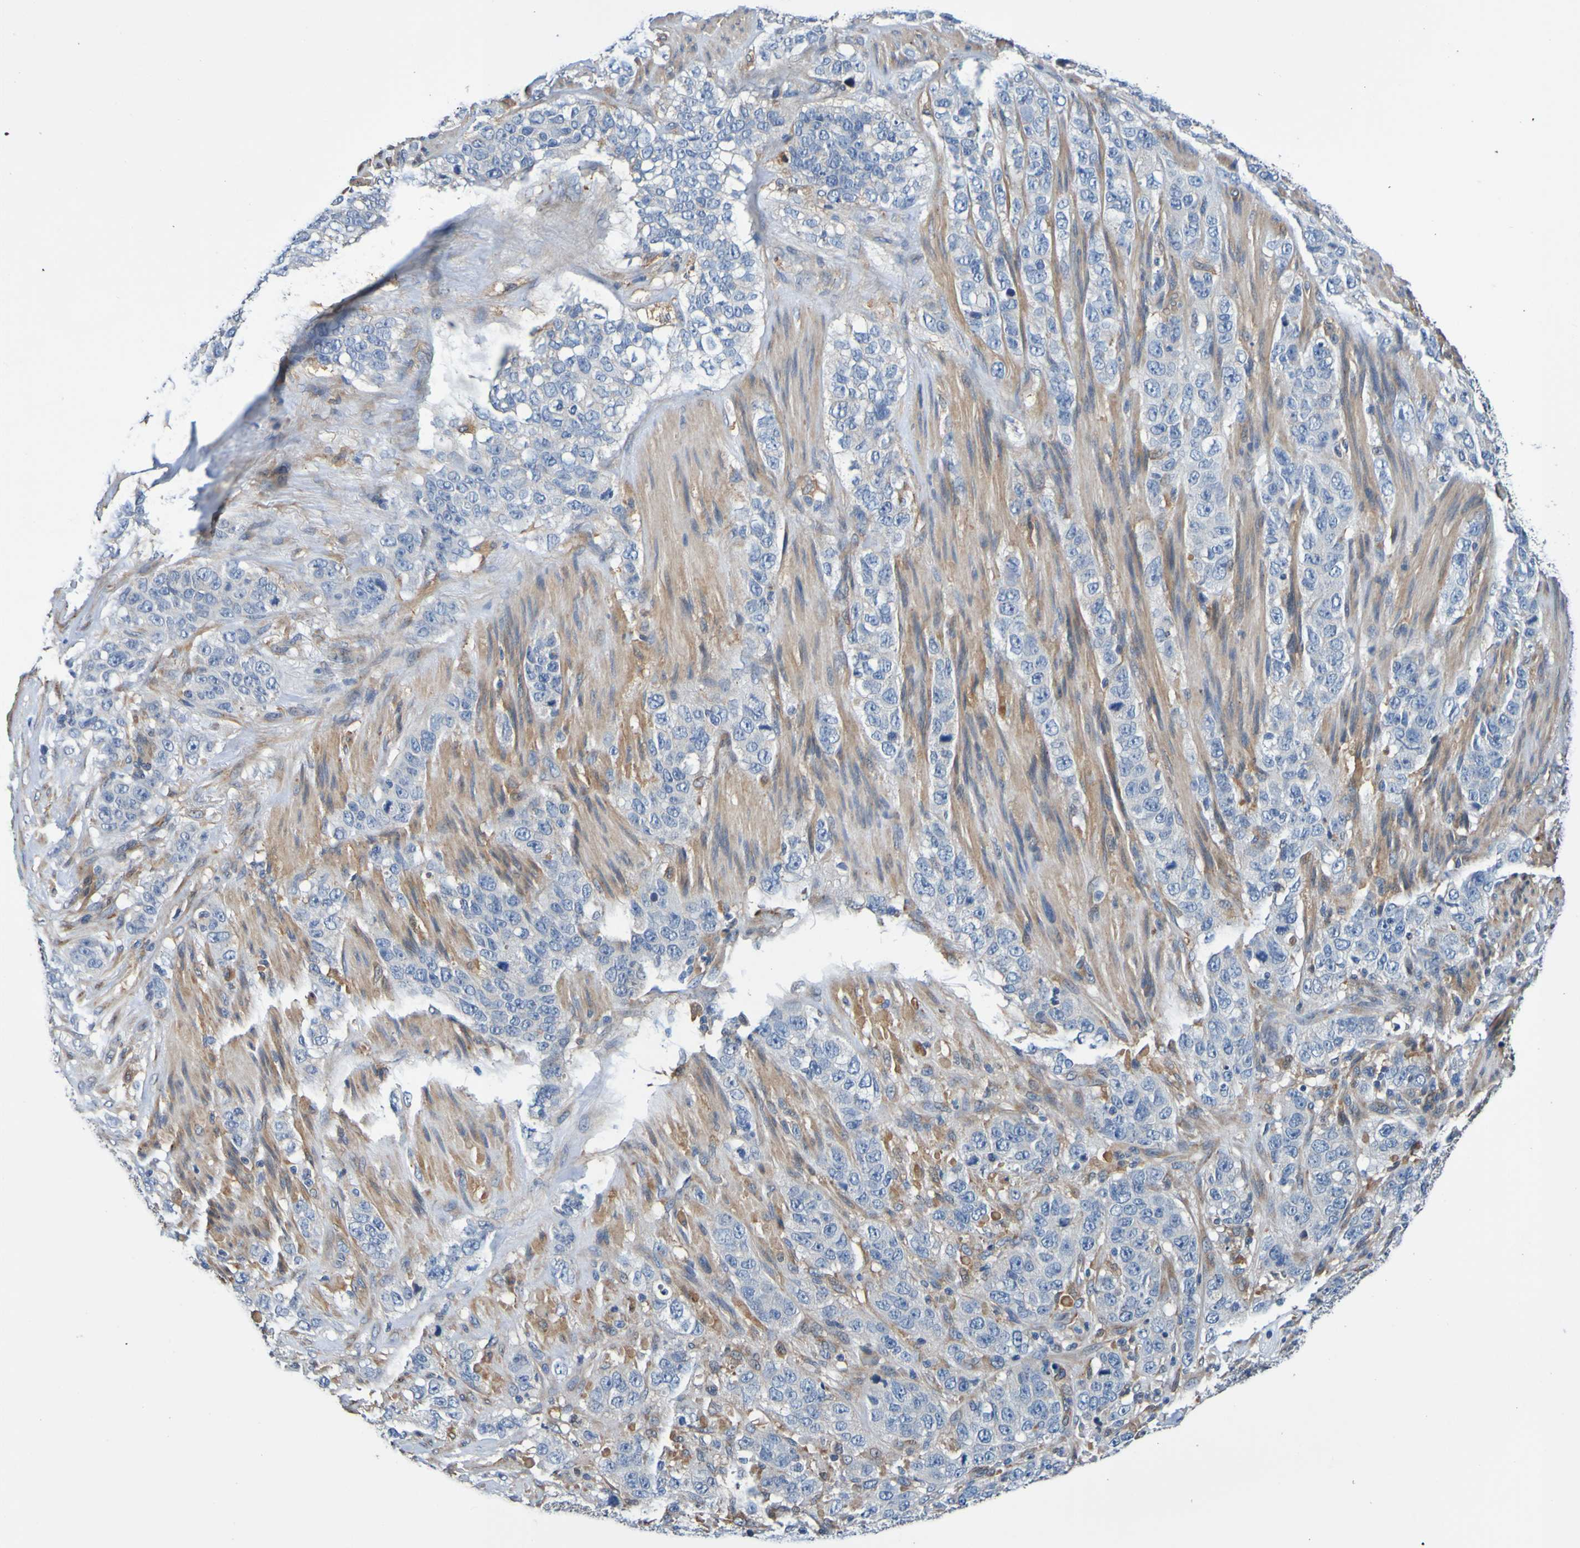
{"staining": {"intensity": "weak", "quantity": ">75%", "location": "cytoplasmic/membranous"}, "tissue": "stomach cancer", "cell_type": "Tumor cells", "image_type": "cancer", "snomed": [{"axis": "morphology", "description": "Adenocarcinoma, NOS"}, {"axis": "topography", "description": "Stomach"}], "caption": "Stomach cancer (adenocarcinoma) was stained to show a protein in brown. There is low levels of weak cytoplasmic/membranous staining in approximately >75% of tumor cells.", "gene": "METAP2", "patient": {"sex": "male", "age": 48}}